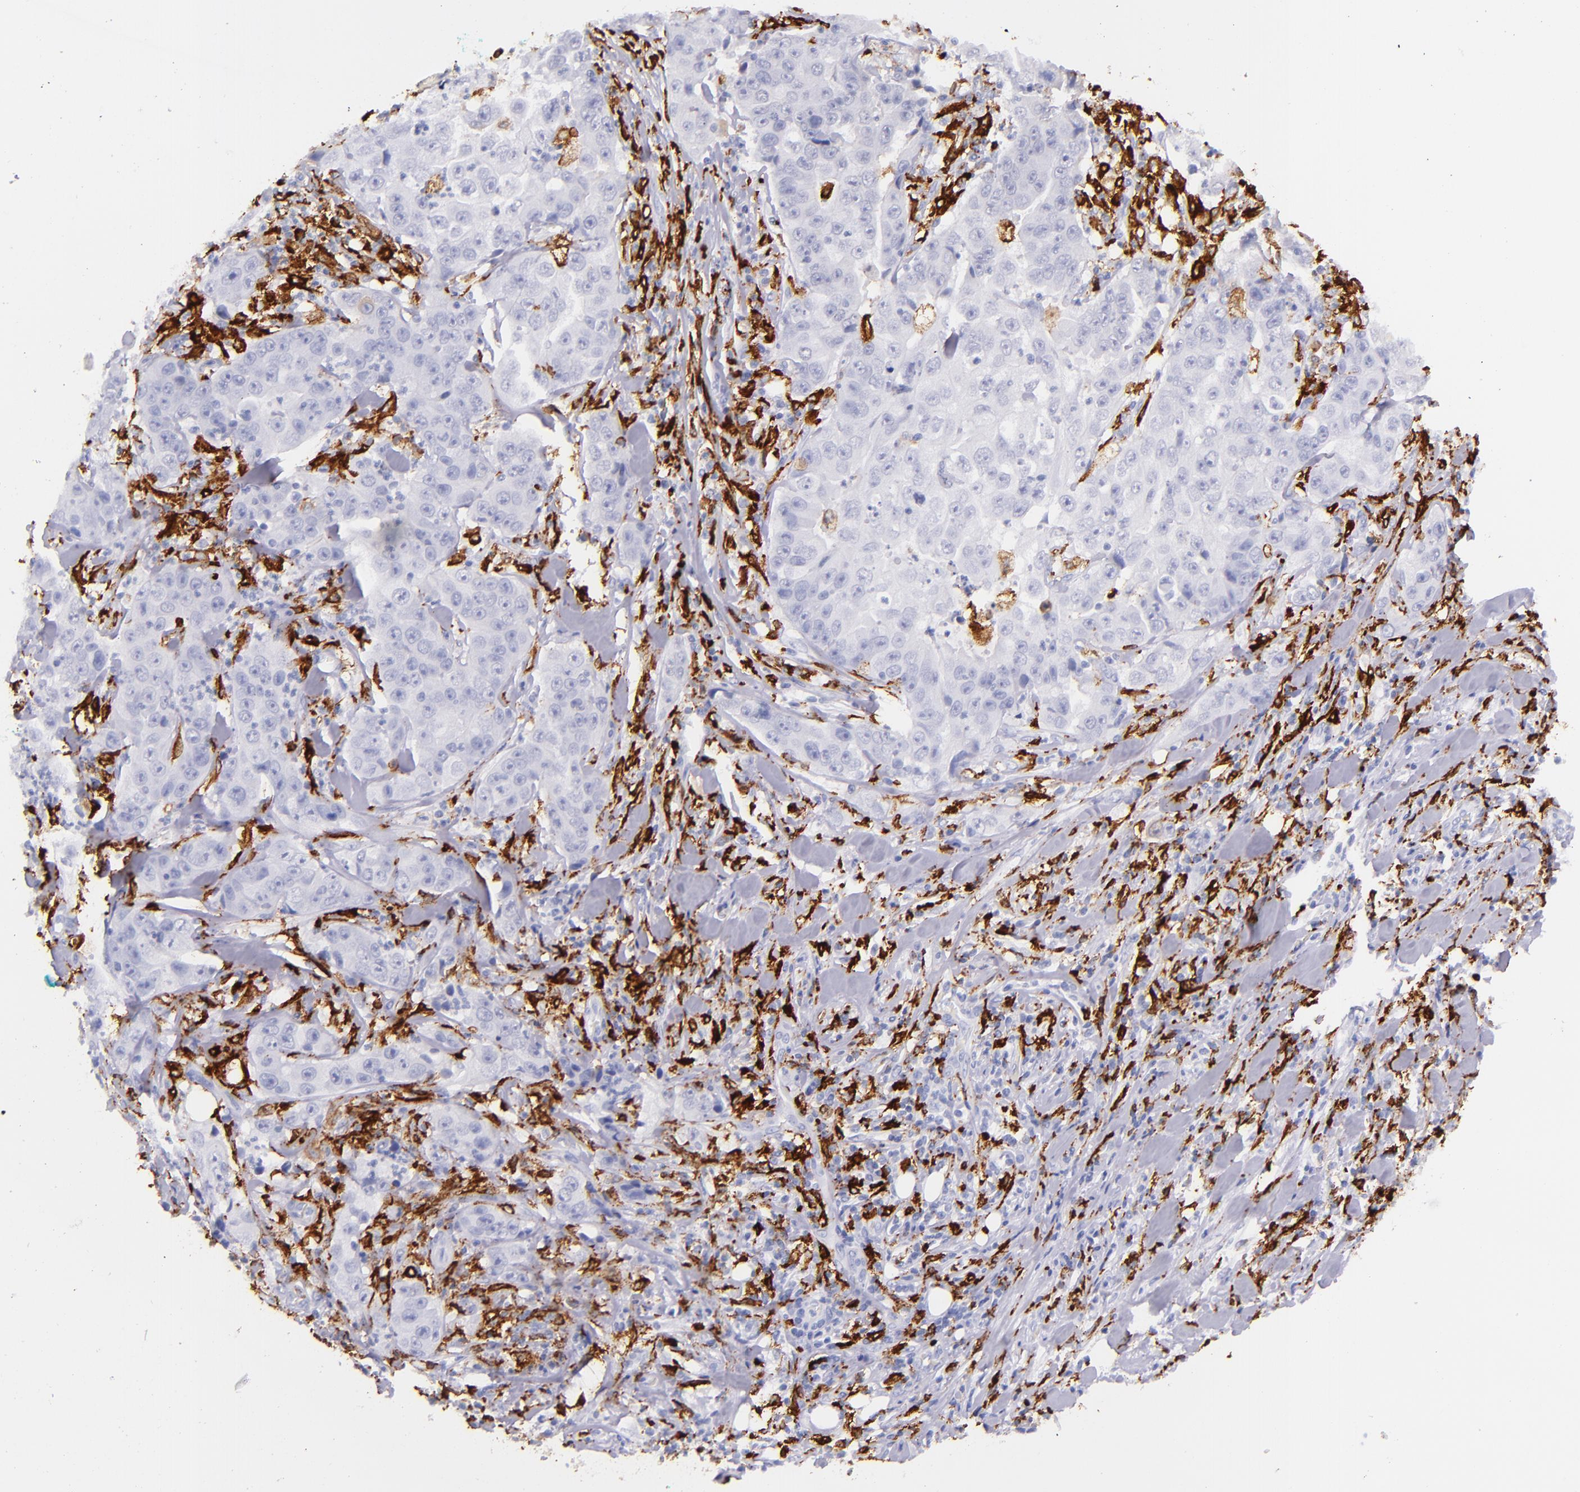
{"staining": {"intensity": "negative", "quantity": "none", "location": "none"}, "tissue": "lung cancer", "cell_type": "Tumor cells", "image_type": "cancer", "snomed": [{"axis": "morphology", "description": "Squamous cell carcinoma, NOS"}, {"axis": "topography", "description": "Lung"}], "caption": "IHC micrograph of human lung squamous cell carcinoma stained for a protein (brown), which demonstrates no staining in tumor cells.", "gene": "CD163", "patient": {"sex": "male", "age": 64}}